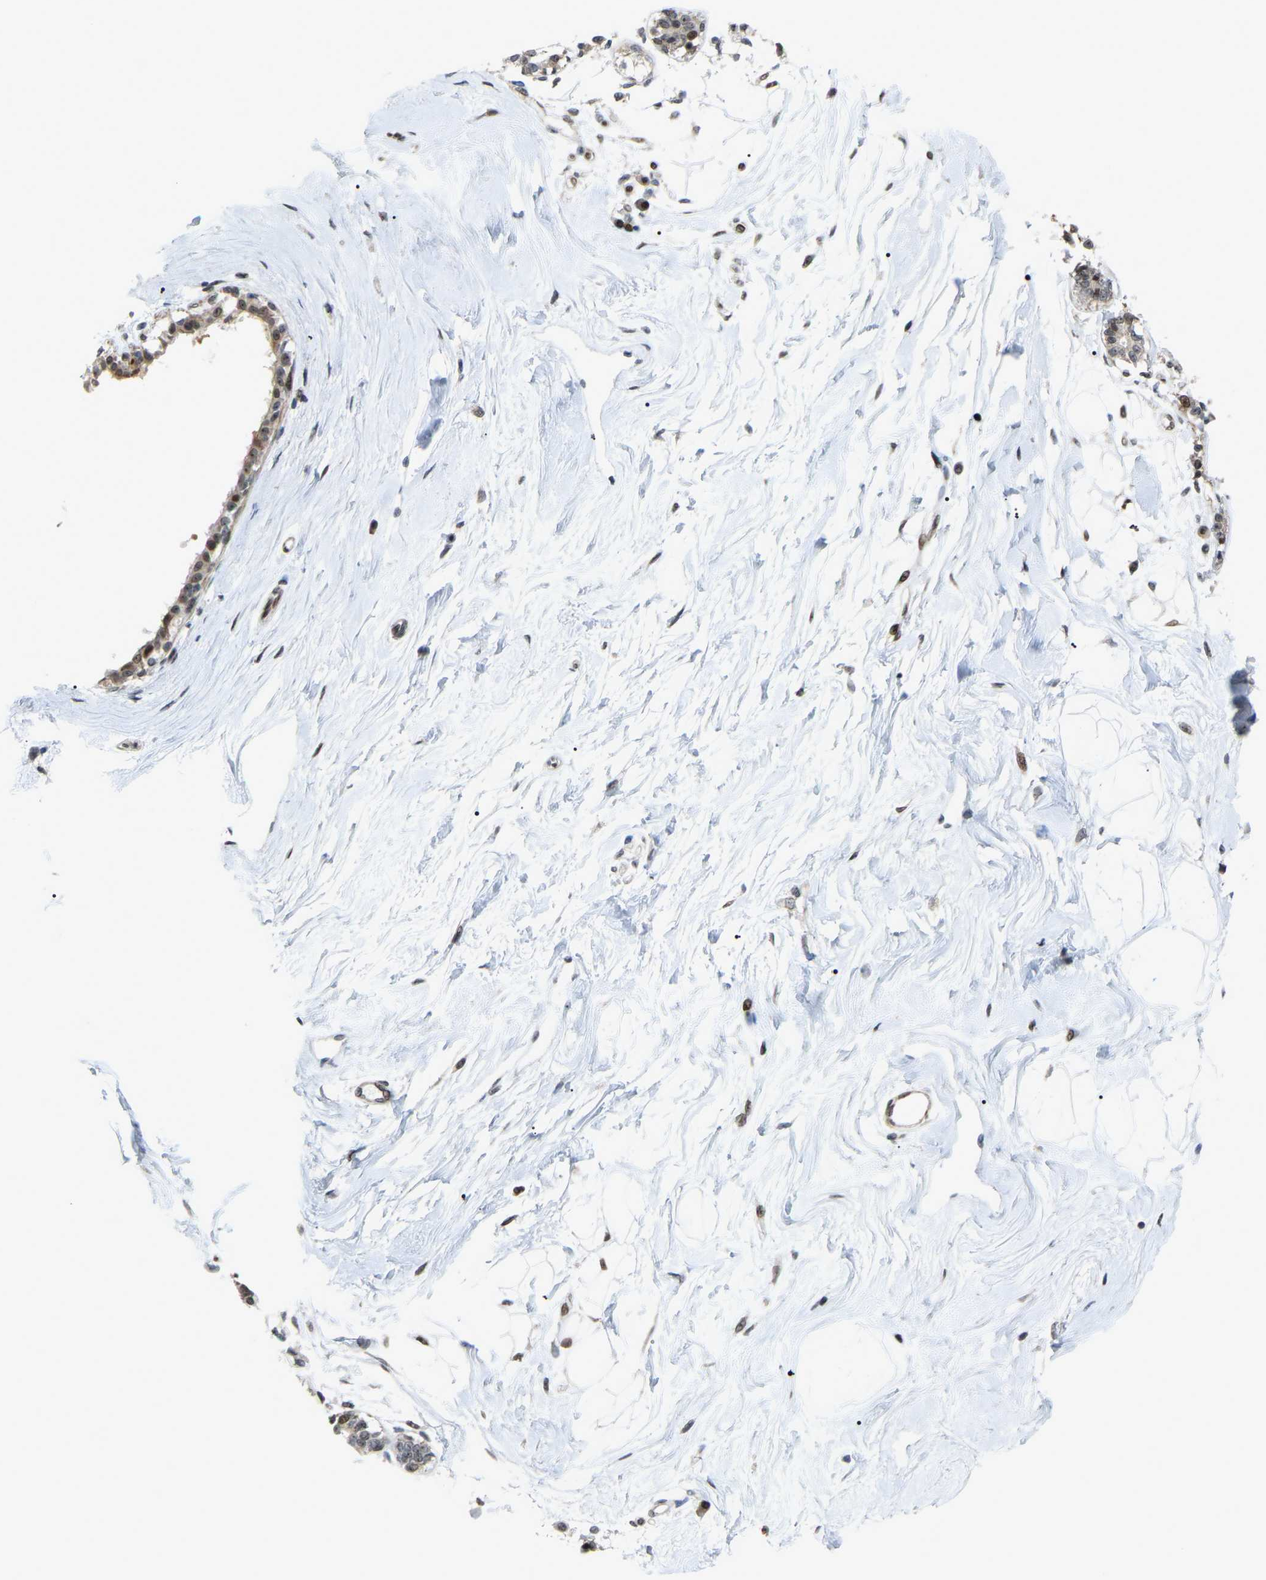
{"staining": {"intensity": "negative", "quantity": "none", "location": "none"}, "tissue": "breast", "cell_type": "Adipocytes", "image_type": "normal", "snomed": [{"axis": "morphology", "description": "Normal tissue, NOS"}, {"axis": "topography", "description": "Breast"}], "caption": "This is an immunohistochemistry histopathology image of unremarkable human breast. There is no staining in adipocytes.", "gene": "CROT", "patient": {"sex": "female", "age": 45}}